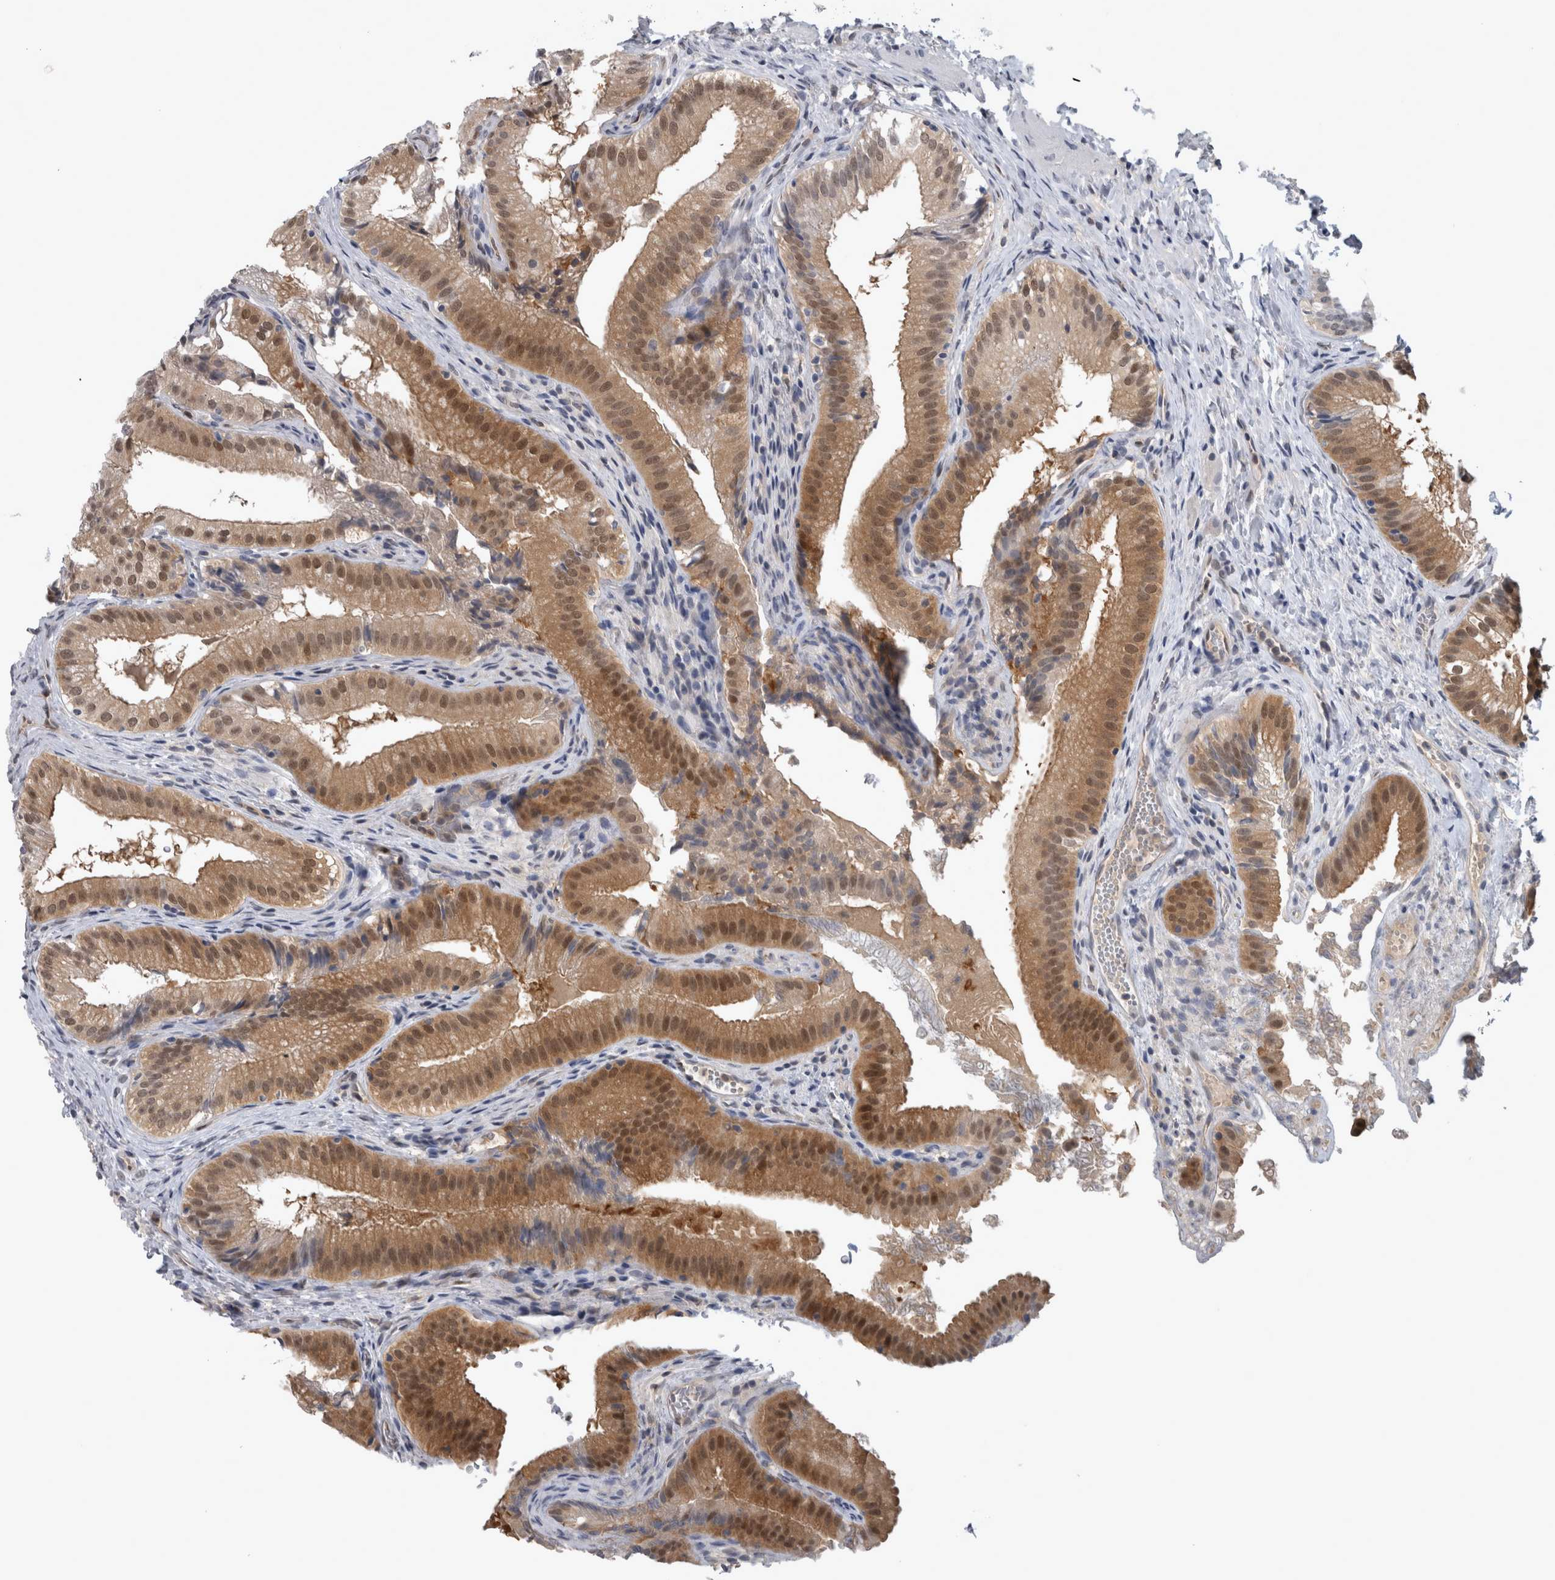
{"staining": {"intensity": "moderate", "quantity": ">75%", "location": "cytoplasmic/membranous,nuclear"}, "tissue": "gallbladder", "cell_type": "Glandular cells", "image_type": "normal", "snomed": [{"axis": "morphology", "description": "Normal tissue, NOS"}, {"axis": "topography", "description": "Gallbladder"}], "caption": "The image shows staining of unremarkable gallbladder, revealing moderate cytoplasmic/membranous,nuclear protein staining (brown color) within glandular cells. Nuclei are stained in blue.", "gene": "NAPRT", "patient": {"sex": "female", "age": 30}}